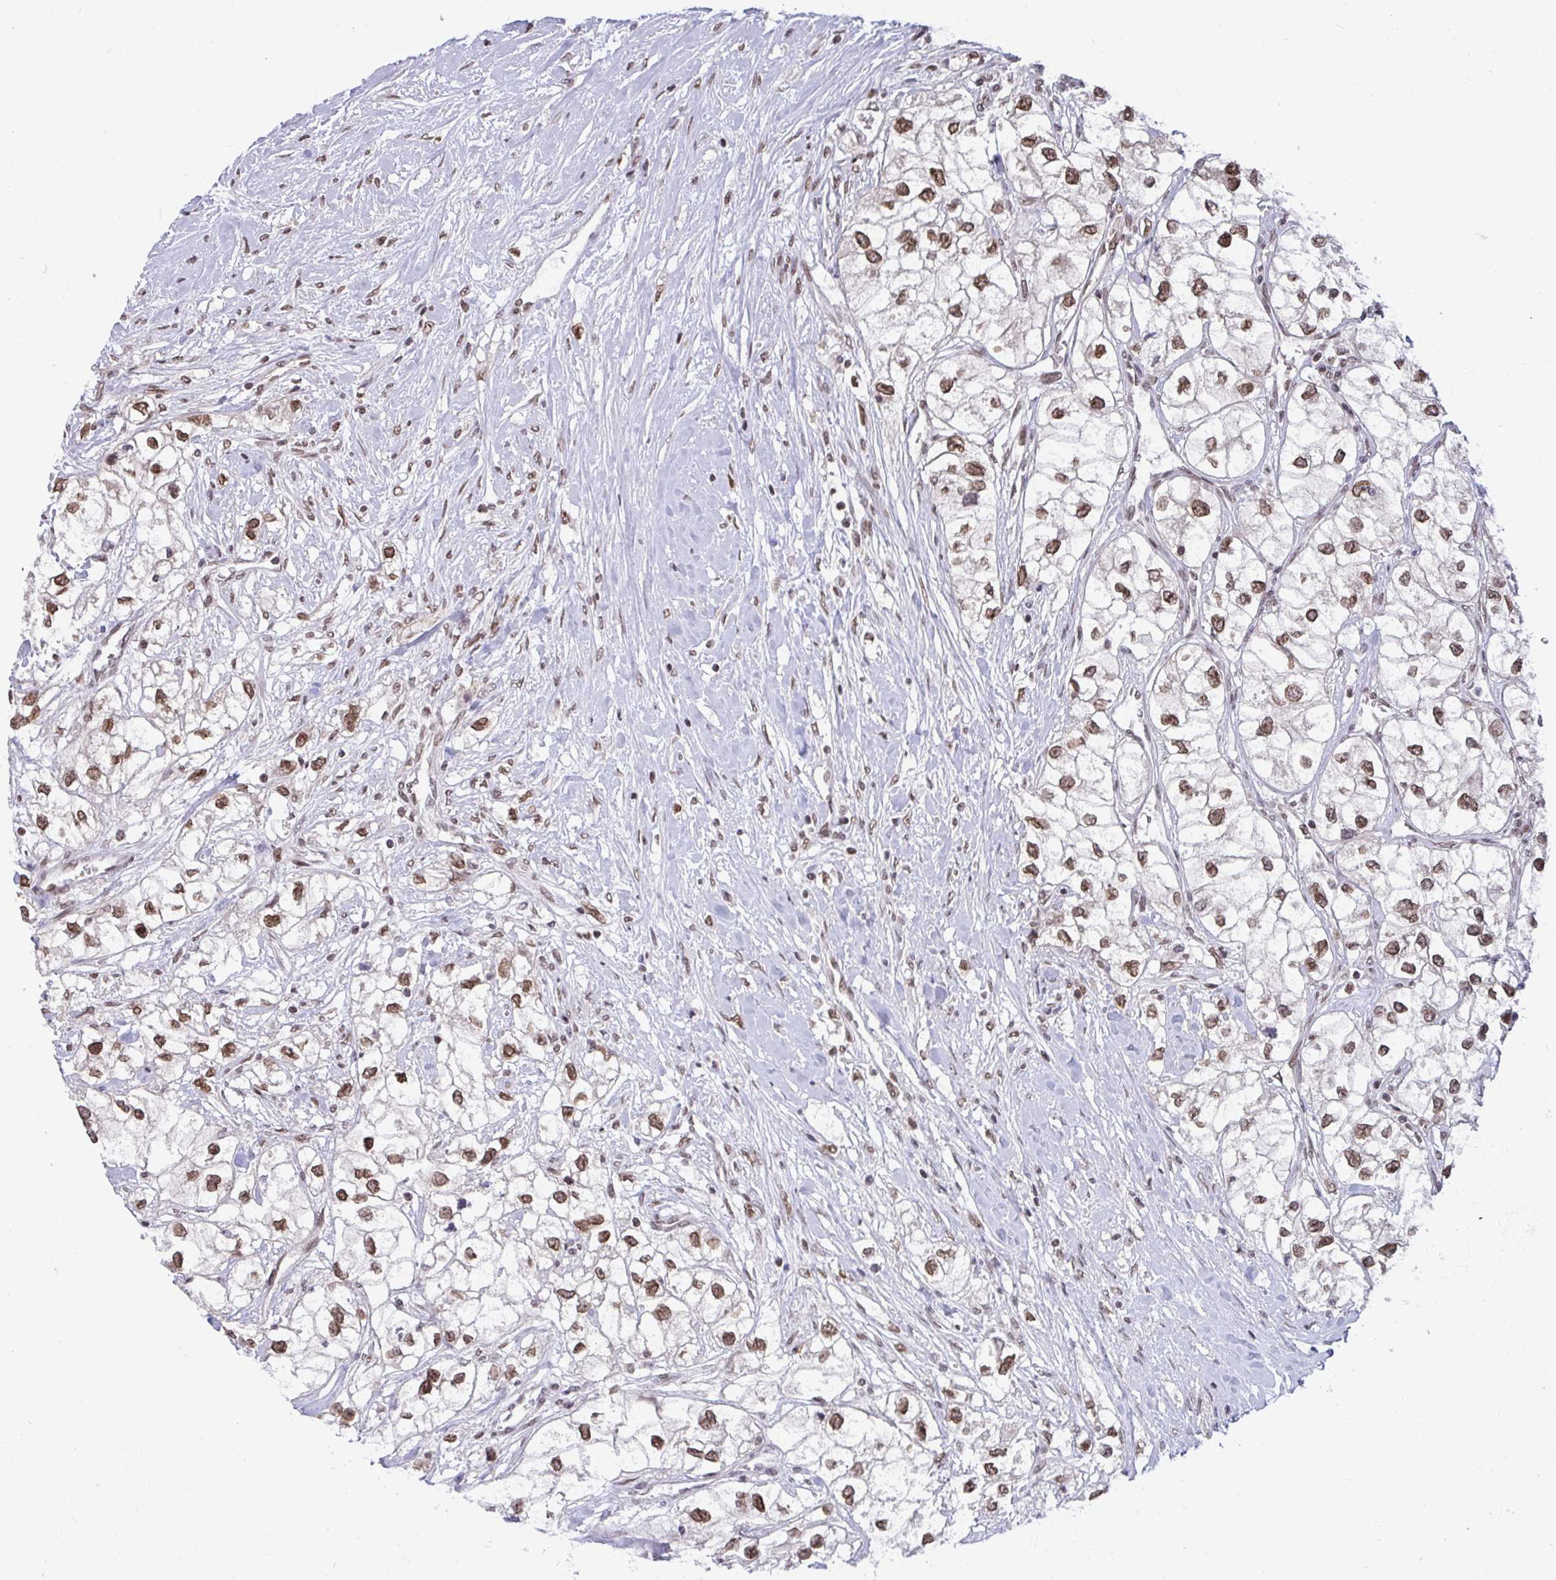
{"staining": {"intensity": "moderate", "quantity": ">75%", "location": "nuclear"}, "tissue": "renal cancer", "cell_type": "Tumor cells", "image_type": "cancer", "snomed": [{"axis": "morphology", "description": "Adenocarcinoma, NOS"}, {"axis": "topography", "description": "Kidney"}], "caption": "Immunohistochemical staining of human renal adenocarcinoma demonstrates moderate nuclear protein expression in about >75% of tumor cells.", "gene": "JPT1", "patient": {"sex": "male", "age": 59}}